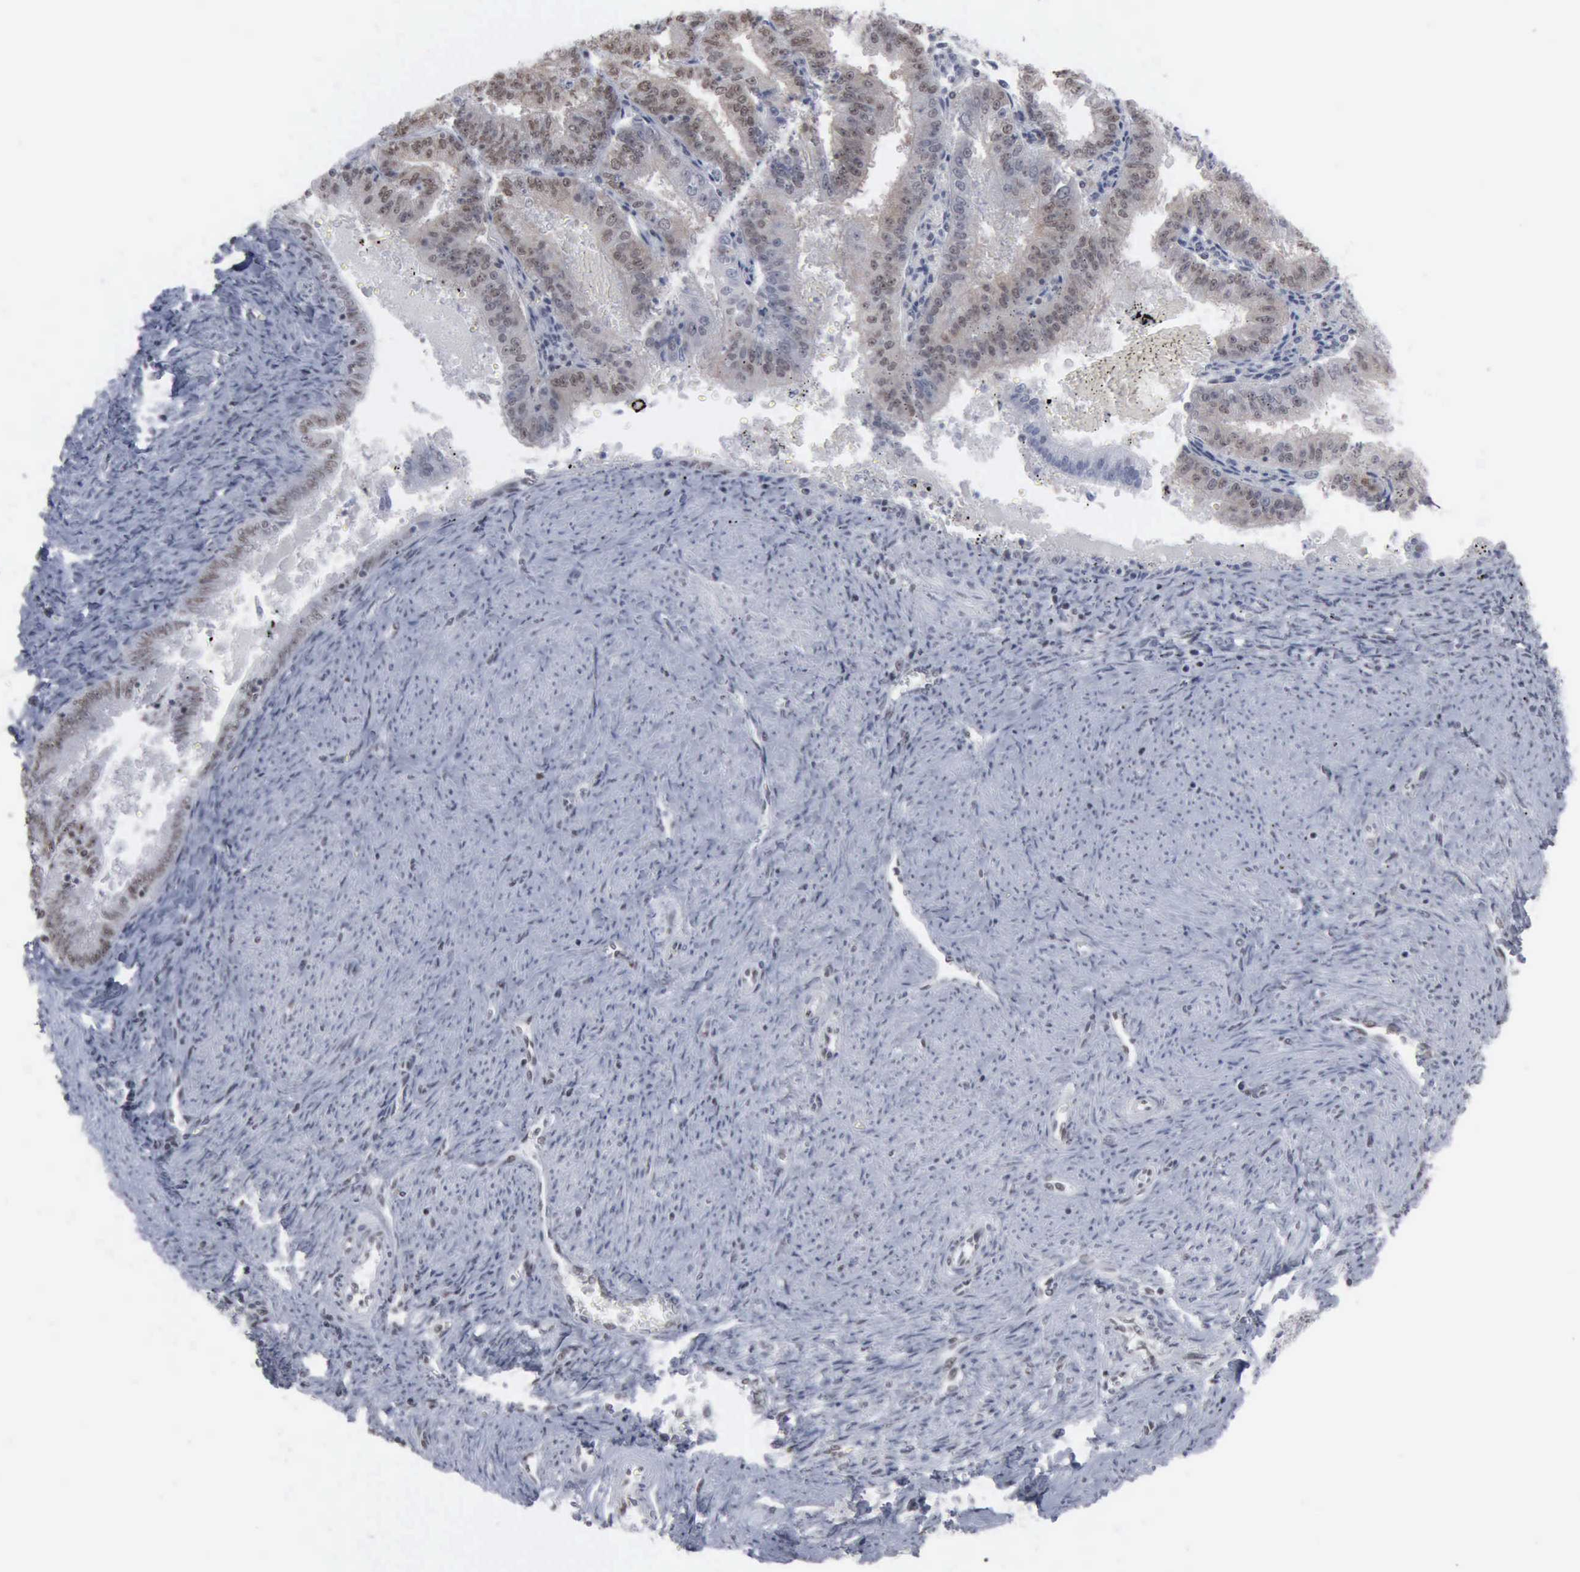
{"staining": {"intensity": "weak", "quantity": "25%-75%", "location": "cytoplasmic/membranous,nuclear"}, "tissue": "endometrial cancer", "cell_type": "Tumor cells", "image_type": "cancer", "snomed": [{"axis": "morphology", "description": "Adenocarcinoma, NOS"}, {"axis": "topography", "description": "Endometrium"}], "caption": "Brown immunohistochemical staining in human adenocarcinoma (endometrial) exhibits weak cytoplasmic/membranous and nuclear positivity in about 25%-75% of tumor cells.", "gene": "XPA", "patient": {"sex": "female", "age": 66}}